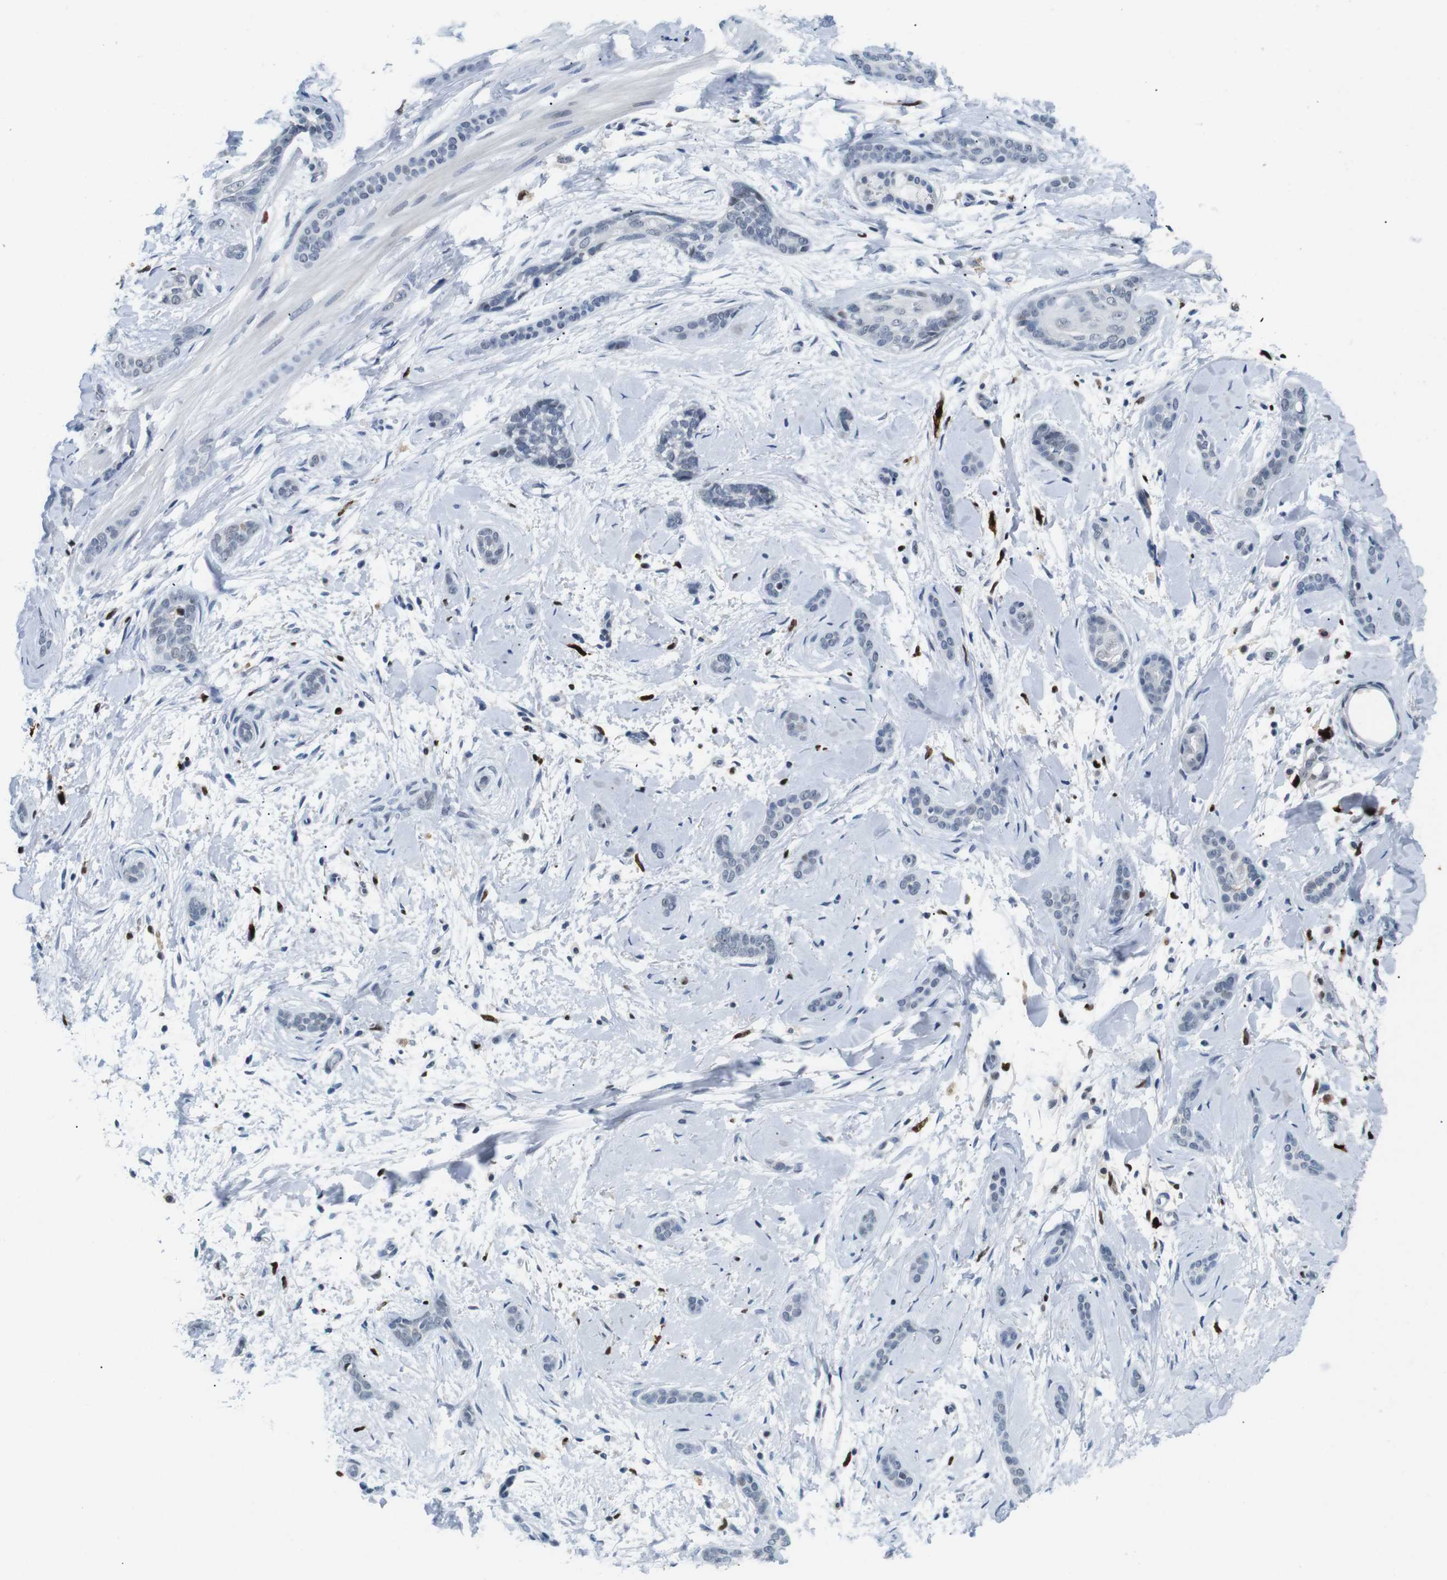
{"staining": {"intensity": "negative", "quantity": "none", "location": "none"}, "tissue": "skin cancer", "cell_type": "Tumor cells", "image_type": "cancer", "snomed": [{"axis": "morphology", "description": "Basal cell carcinoma"}, {"axis": "morphology", "description": "Adnexal tumor, benign"}, {"axis": "topography", "description": "Skin"}], "caption": "Immunohistochemistry image of human skin cancer stained for a protein (brown), which displays no expression in tumor cells.", "gene": "IRF8", "patient": {"sex": "female", "age": 42}}